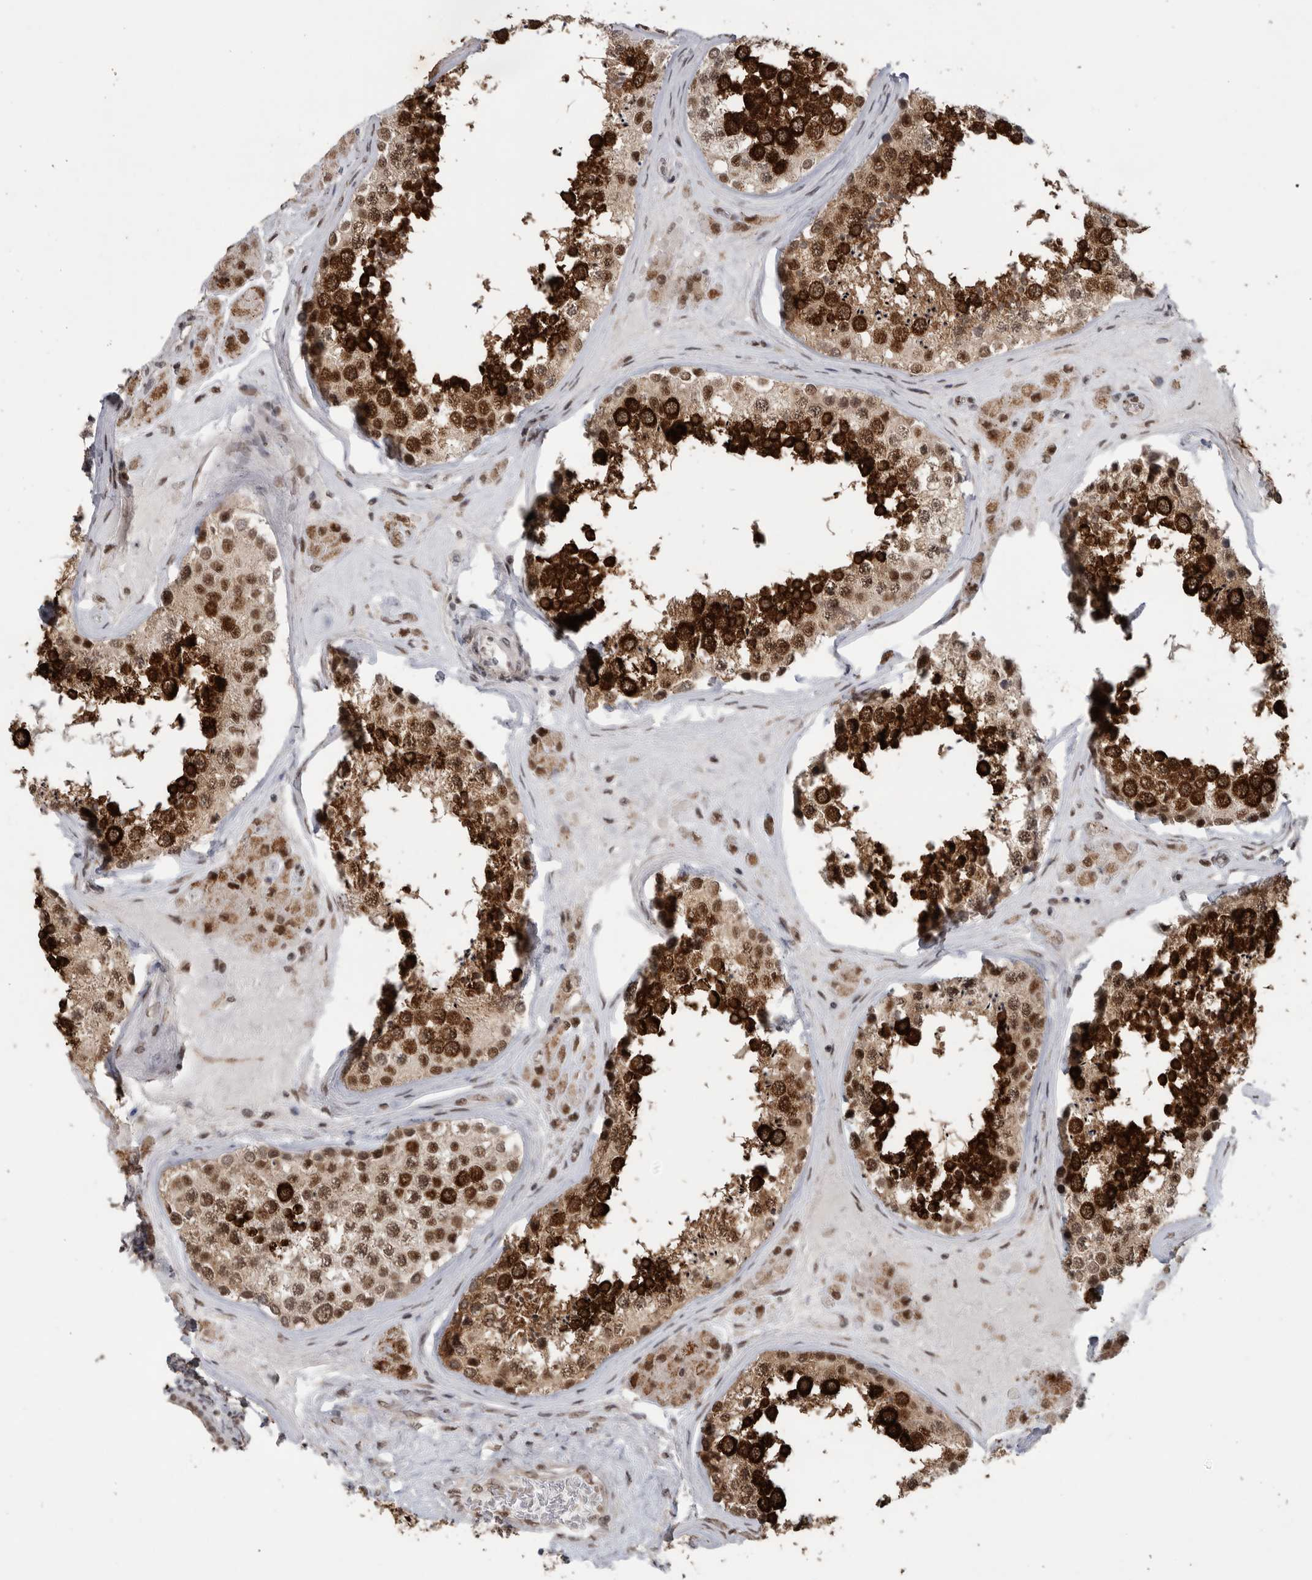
{"staining": {"intensity": "strong", "quantity": ">75%", "location": "cytoplasmic/membranous,nuclear"}, "tissue": "testis", "cell_type": "Cells in seminiferous ducts", "image_type": "normal", "snomed": [{"axis": "morphology", "description": "Normal tissue, NOS"}, {"axis": "topography", "description": "Testis"}], "caption": "A micrograph showing strong cytoplasmic/membranous,nuclear staining in about >75% of cells in seminiferous ducts in benign testis, as visualized by brown immunohistochemical staining.", "gene": "PPP1R10", "patient": {"sex": "male", "age": 46}}